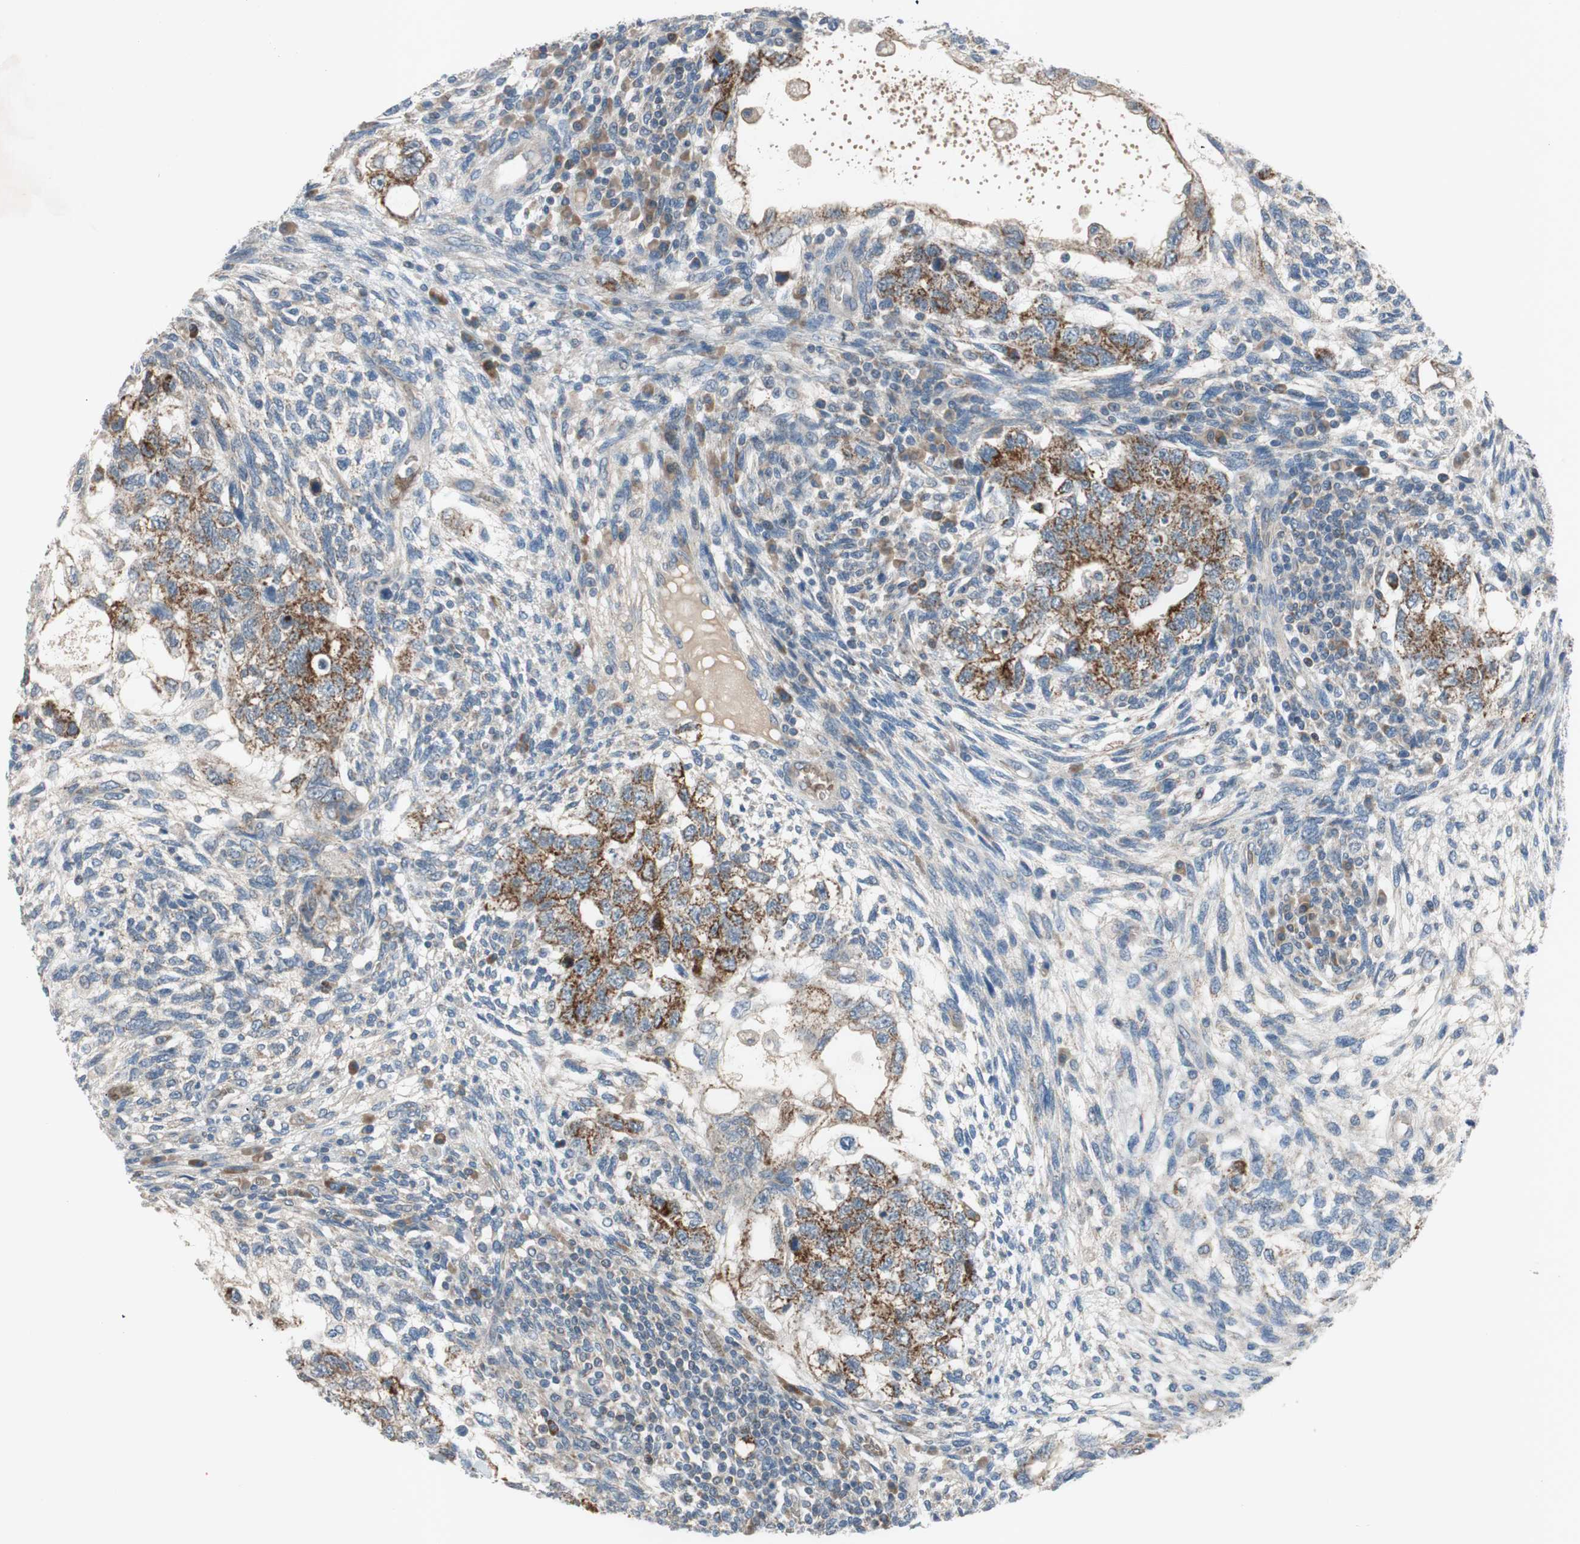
{"staining": {"intensity": "moderate", "quantity": ">75%", "location": "cytoplasmic/membranous"}, "tissue": "testis cancer", "cell_type": "Tumor cells", "image_type": "cancer", "snomed": [{"axis": "morphology", "description": "Normal tissue, NOS"}, {"axis": "morphology", "description": "Carcinoma, Embryonal, NOS"}, {"axis": "topography", "description": "Testis"}], "caption": "Human testis cancer (embryonal carcinoma) stained with a protein marker shows moderate staining in tumor cells.", "gene": "GYPC", "patient": {"sex": "male", "age": 36}}